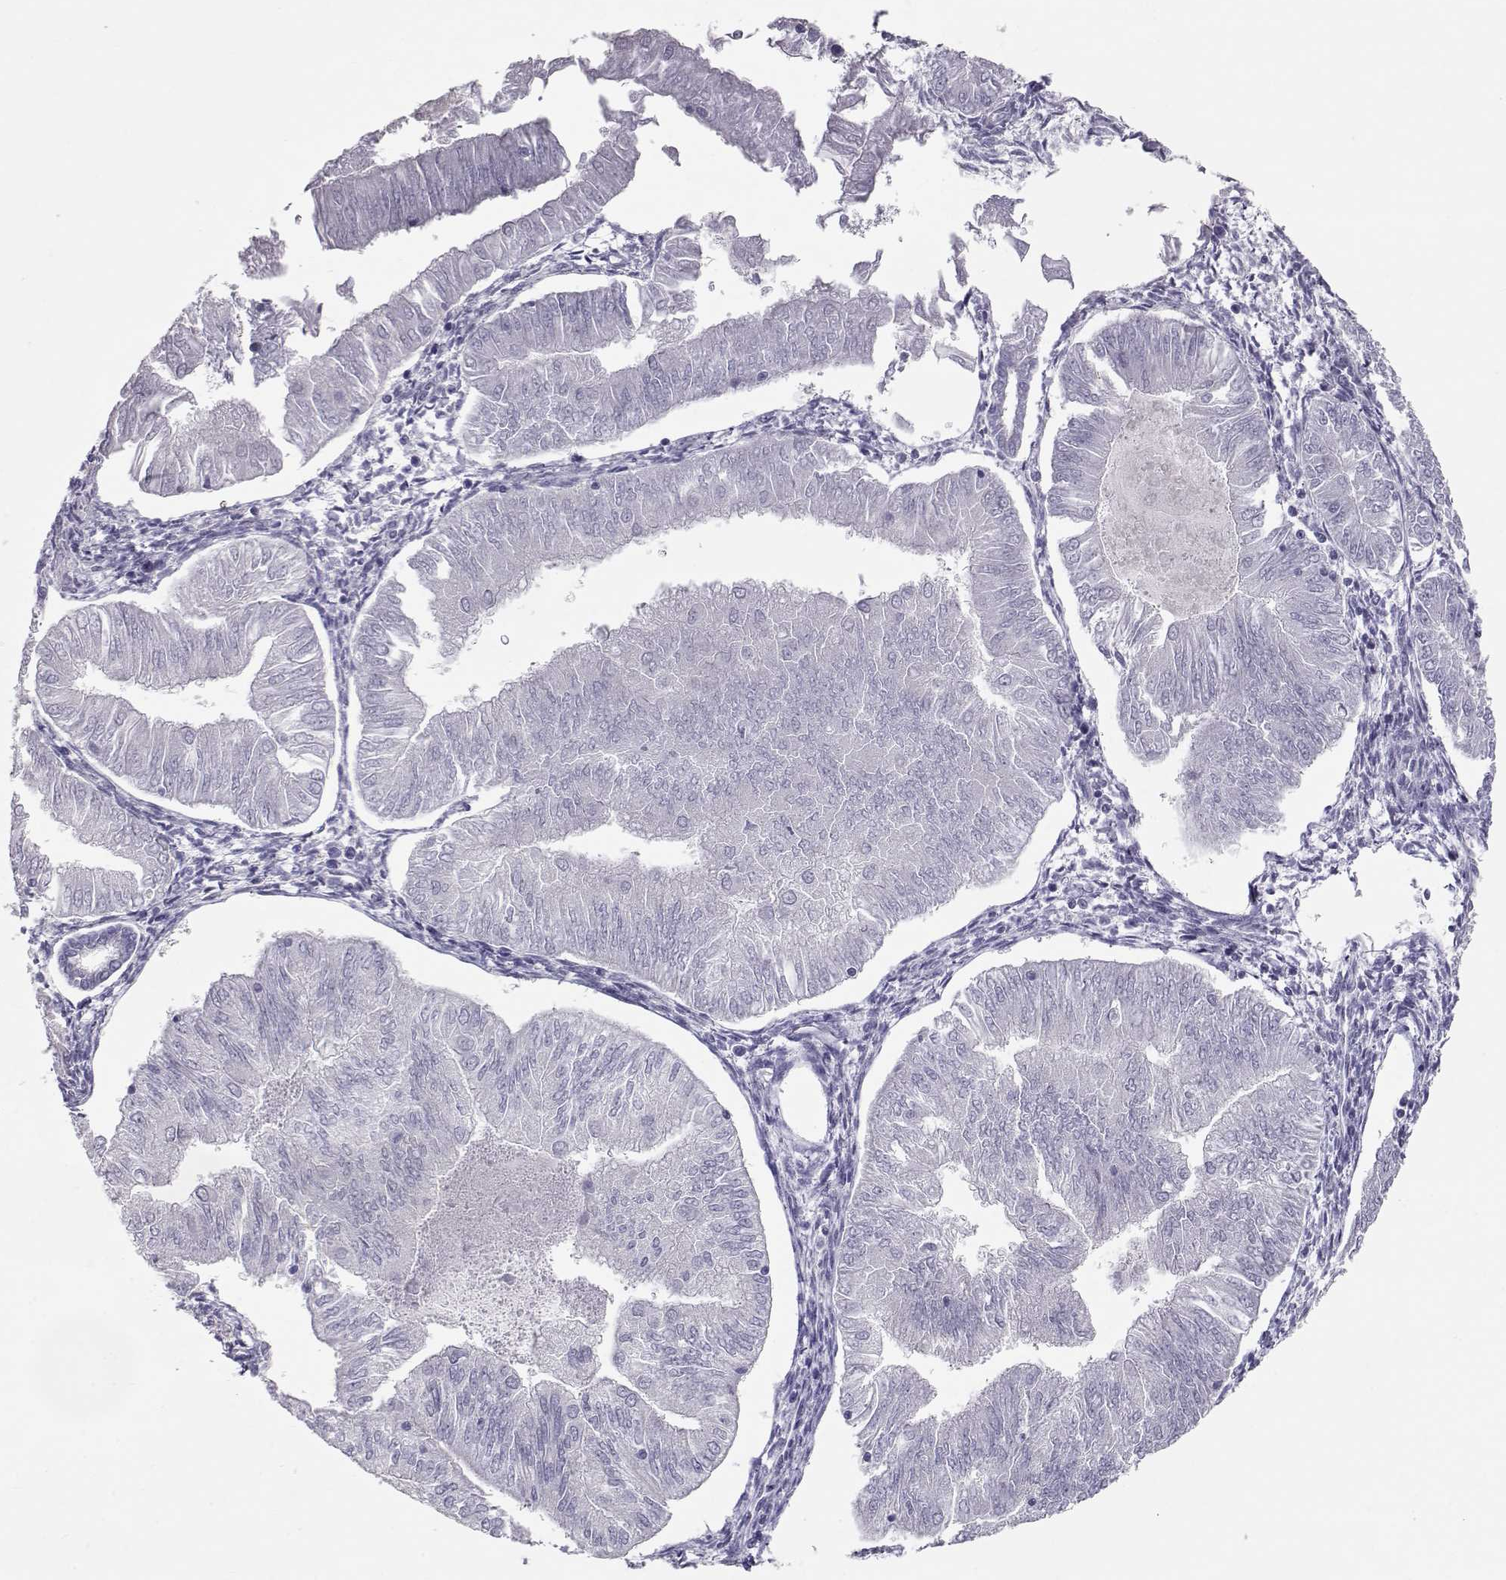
{"staining": {"intensity": "negative", "quantity": "none", "location": "none"}, "tissue": "endometrial cancer", "cell_type": "Tumor cells", "image_type": "cancer", "snomed": [{"axis": "morphology", "description": "Adenocarcinoma, NOS"}, {"axis": "topography", "description": "Endometrium"}], "caption": "Endometrial cancer stained for a protein using immunohistochemistry displays no positivity tumor cells.", "gene": "NPVF", "patient": {"sex": "female", "age": 53}}